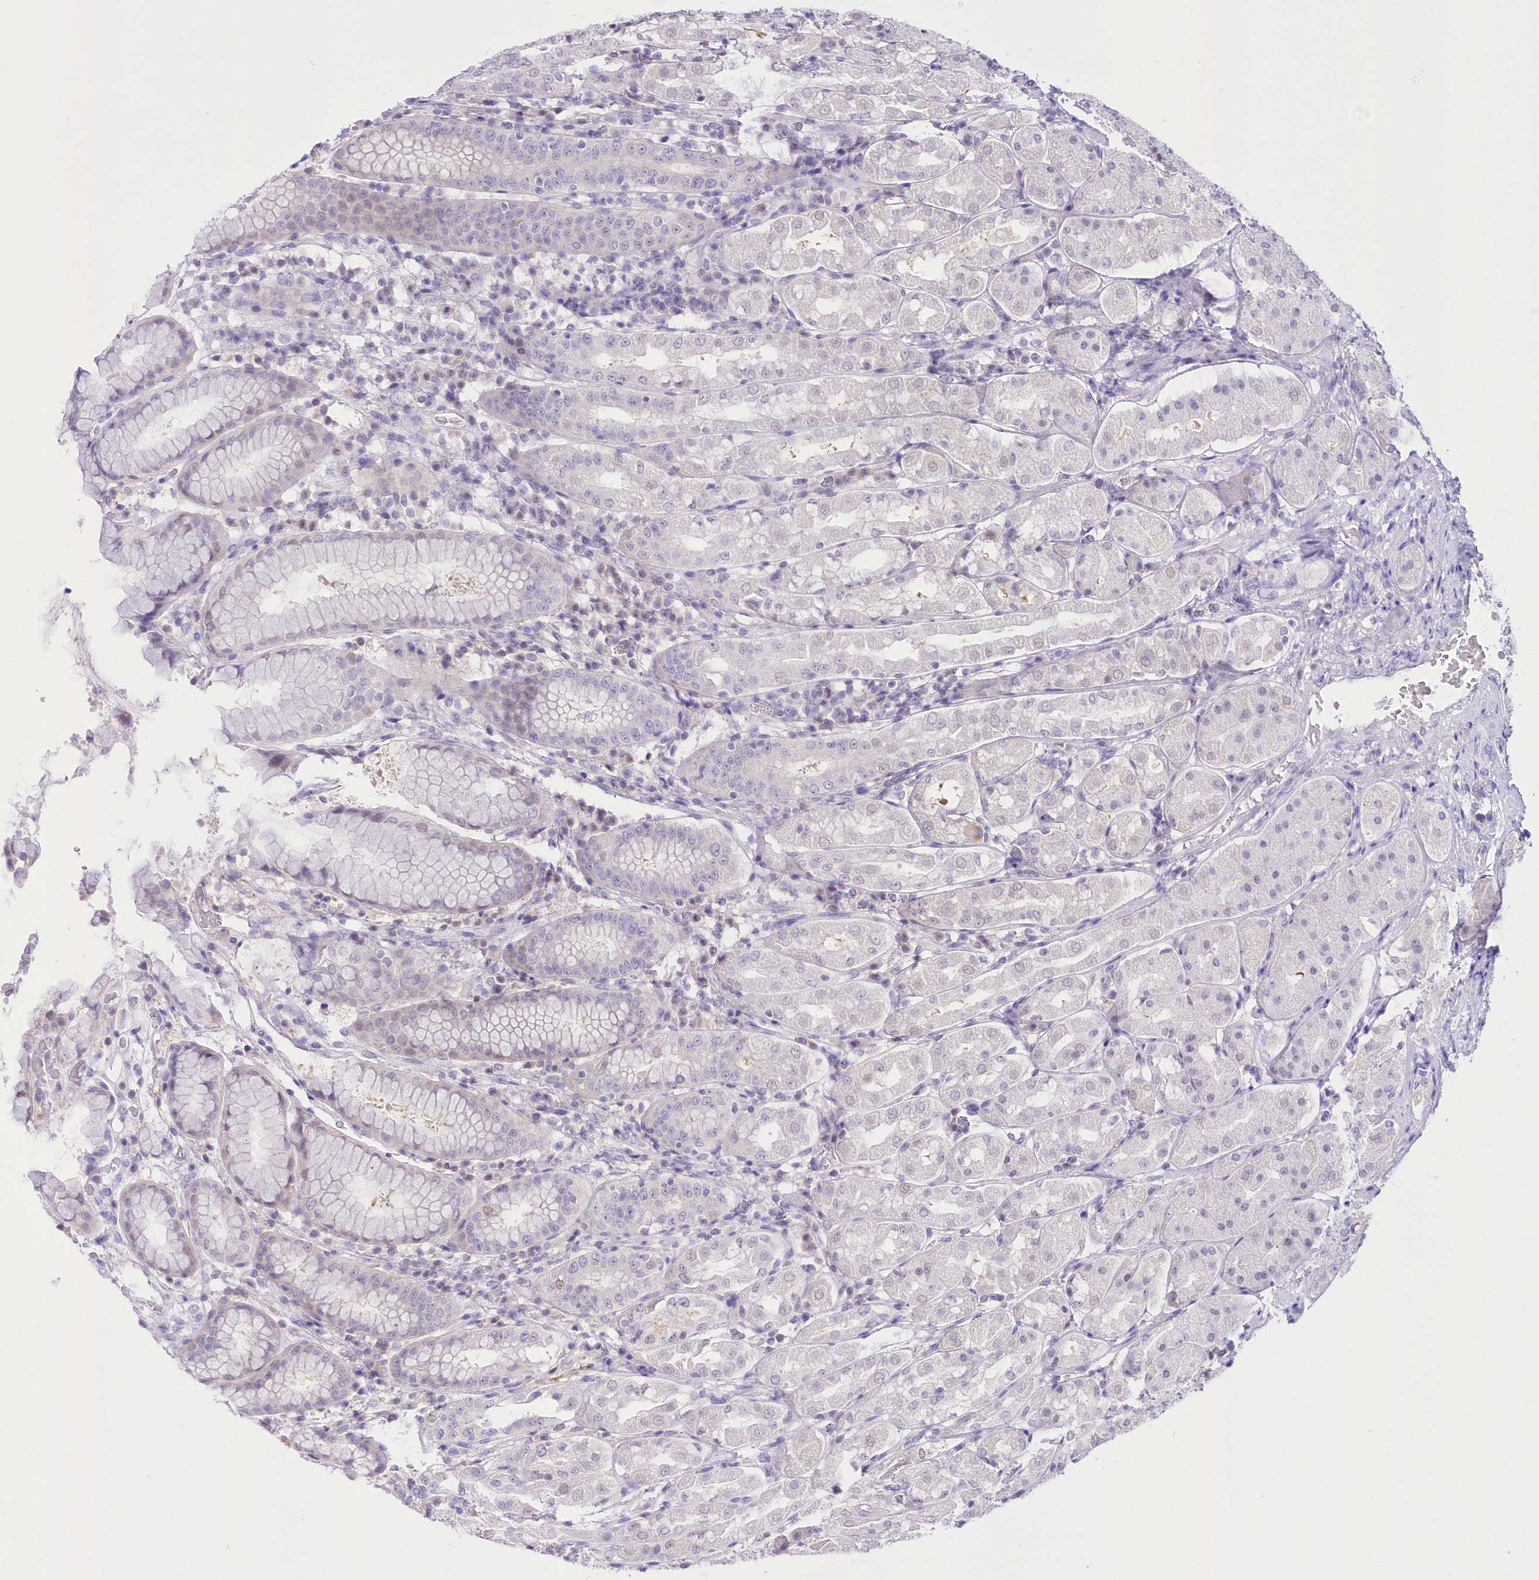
{"staining": {"intensity": "negative", "quantity": "none", "location": "none"}, "tissue": "stomach", "cell_type": "Glandular cells", "image_type": "normal", "snomed": [{"axis": "morphology", "description": "Normal tissue, NOS"}, {"axis": "topography", "description": "Stomach"}, {"axis": "topography", "description": "Stomach, lower"}], "caption": "Human stomach stained for a protein using immunohistochemistry (IHC) demonstrates no expression in glandular cells.", "gene": "UBA6", "patient": {"sex": "female", "age": 56}}